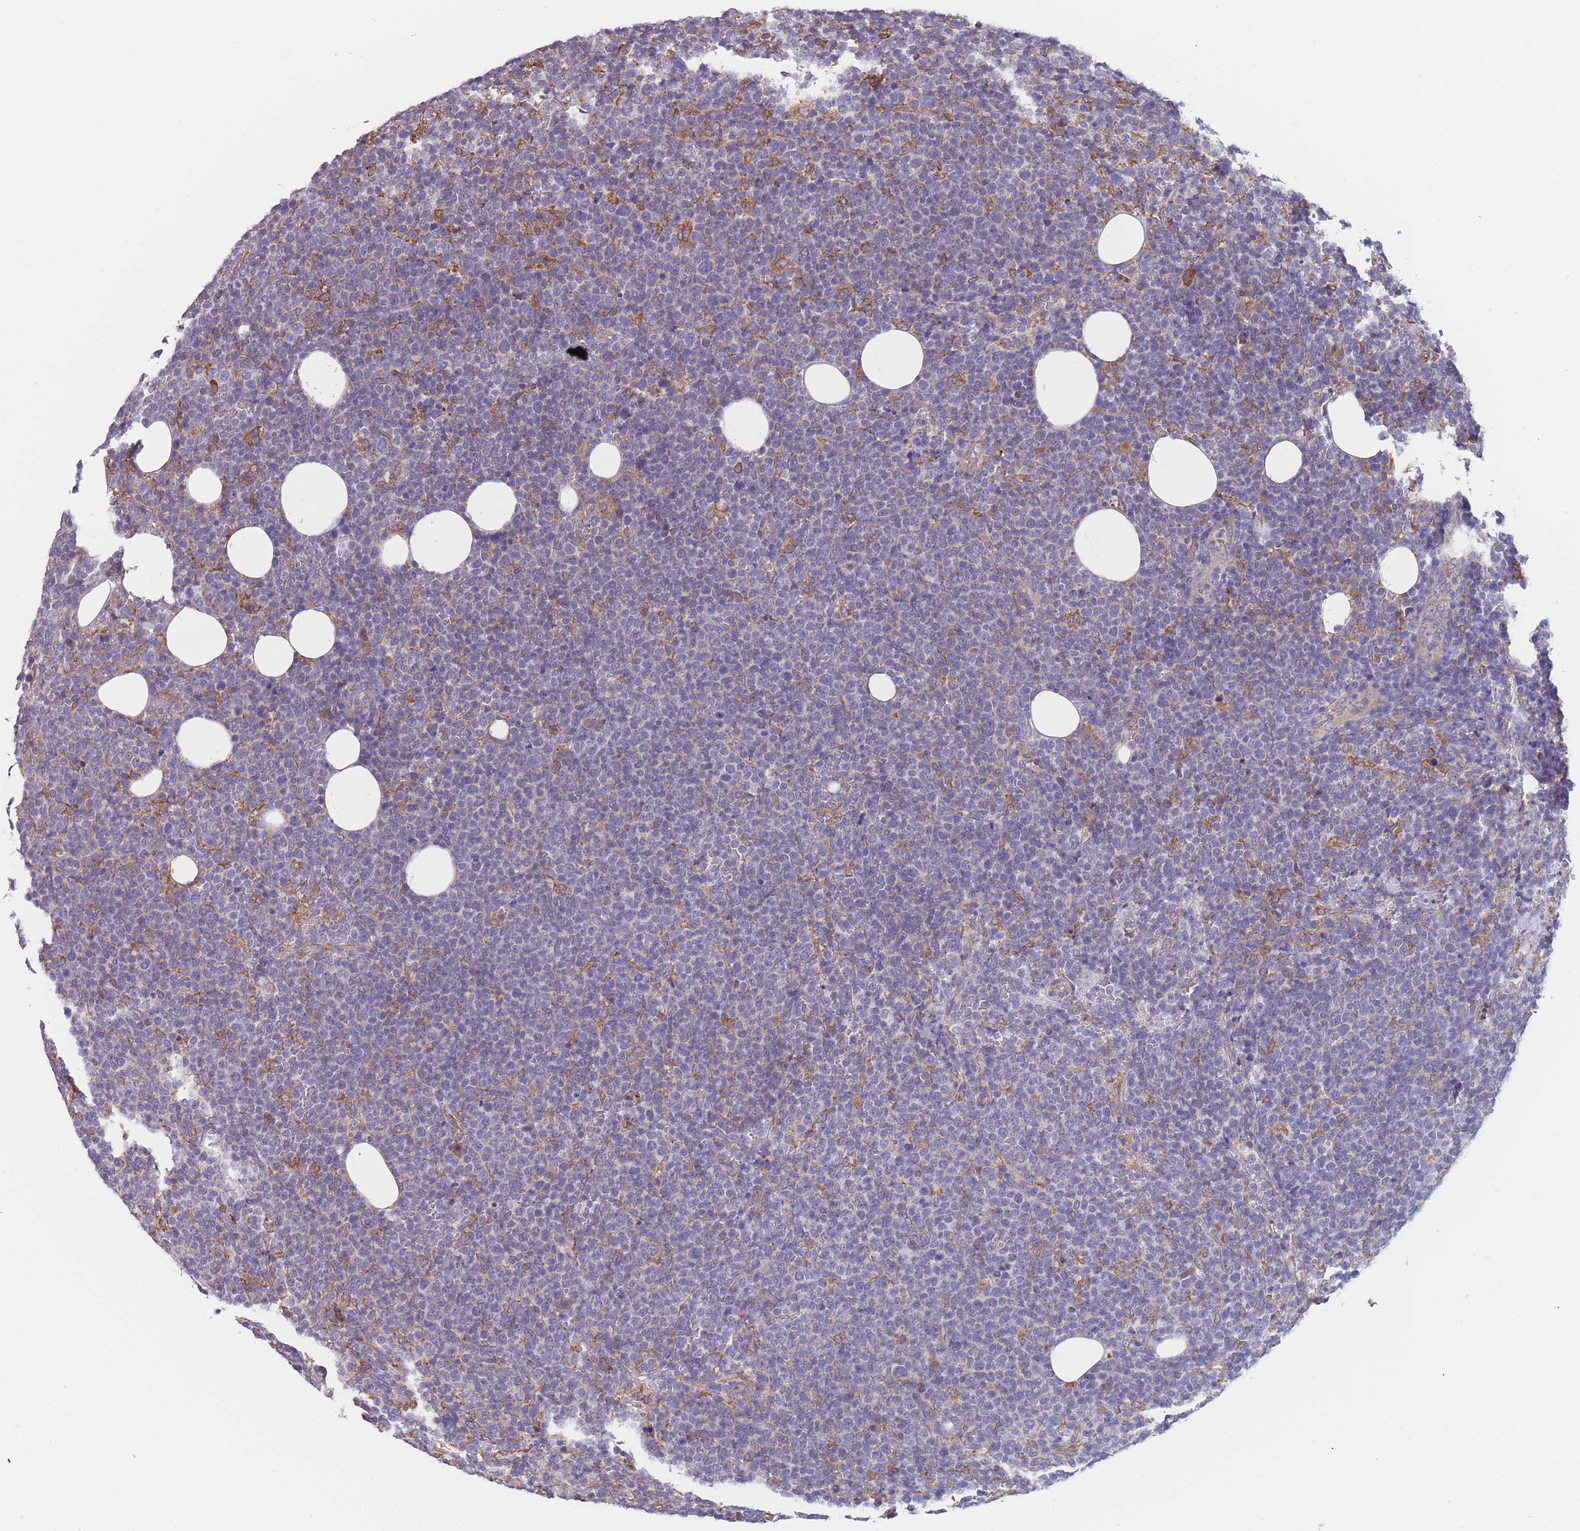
{"staining": {"intensity": "negative", "quantity": "none", "location": "none"}, "tissue": "lymphoma", "cell_type": "Tumor cells", "image_type": "cancer", "snomed": [{"axis": "morphology", "description": "Malignant lymphoma, non-Hodgkin's type, High grade"}, {"axis": "topography", "description": "Lymph node"}], "caption": "Lymphoma stained for a protein using immunohistochemistry (IHC) exhibits no staining tumor cells.", "gene": "OR7C2", "patient": {"sex": "male", "age": 61}}